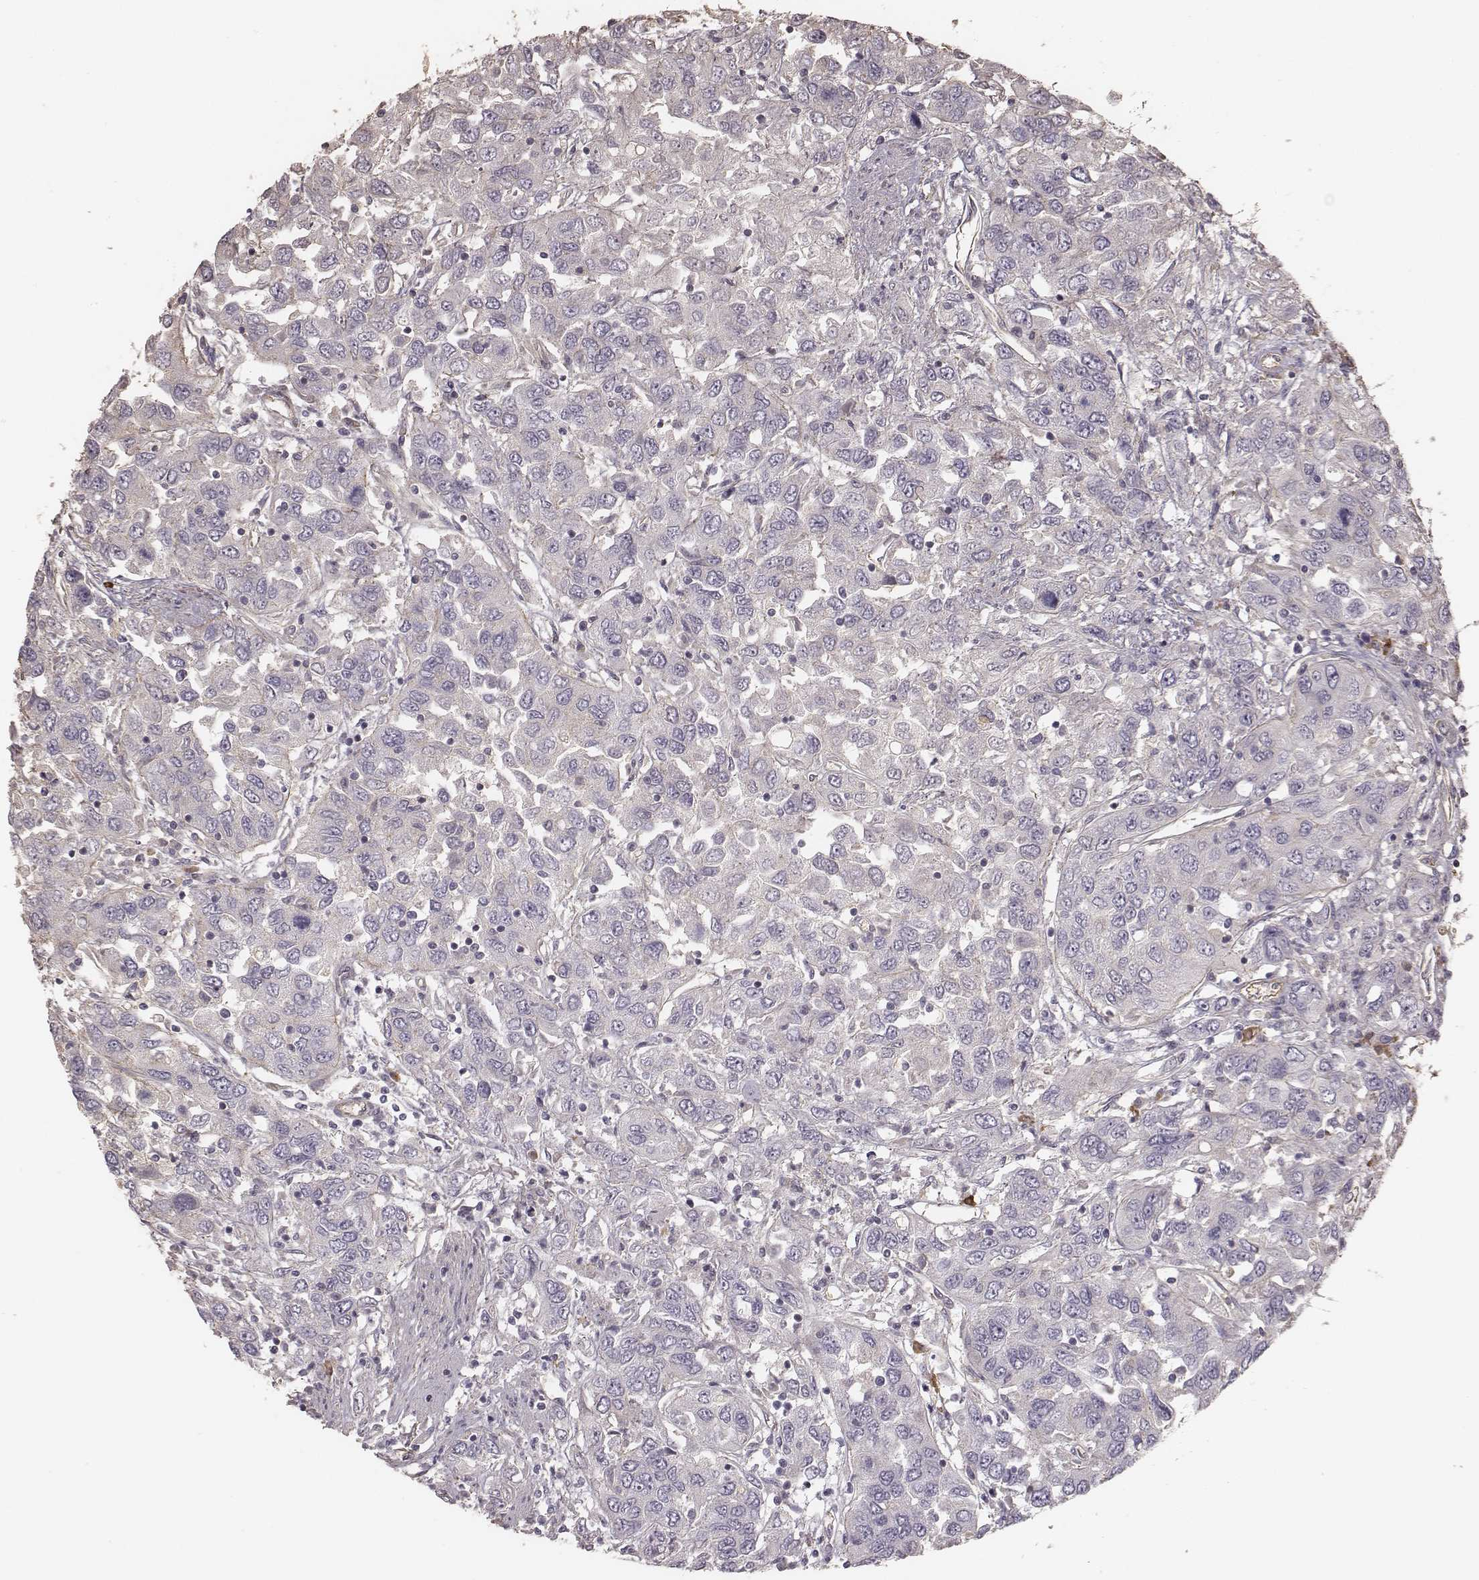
{"staining": {"intensity": "negative", "quantity": "none", "location": "none"}, "tissue": "urothelial cancer", "cell_type": "Tumor cells", "image_type": "cancer", "snomed": [{"axis": "morphology", "description": "Urothelial carcinoma, High grade"}, {"axis": "topography", "description": "Urinary bladder"}], "caption": "Urothelial carcinoma (high-grade) was stained to show a protein in brown. There is no significant positivity in tumor cells.", "gene": "OTOGL", "patient": {"sex": "male", "age": 76}}